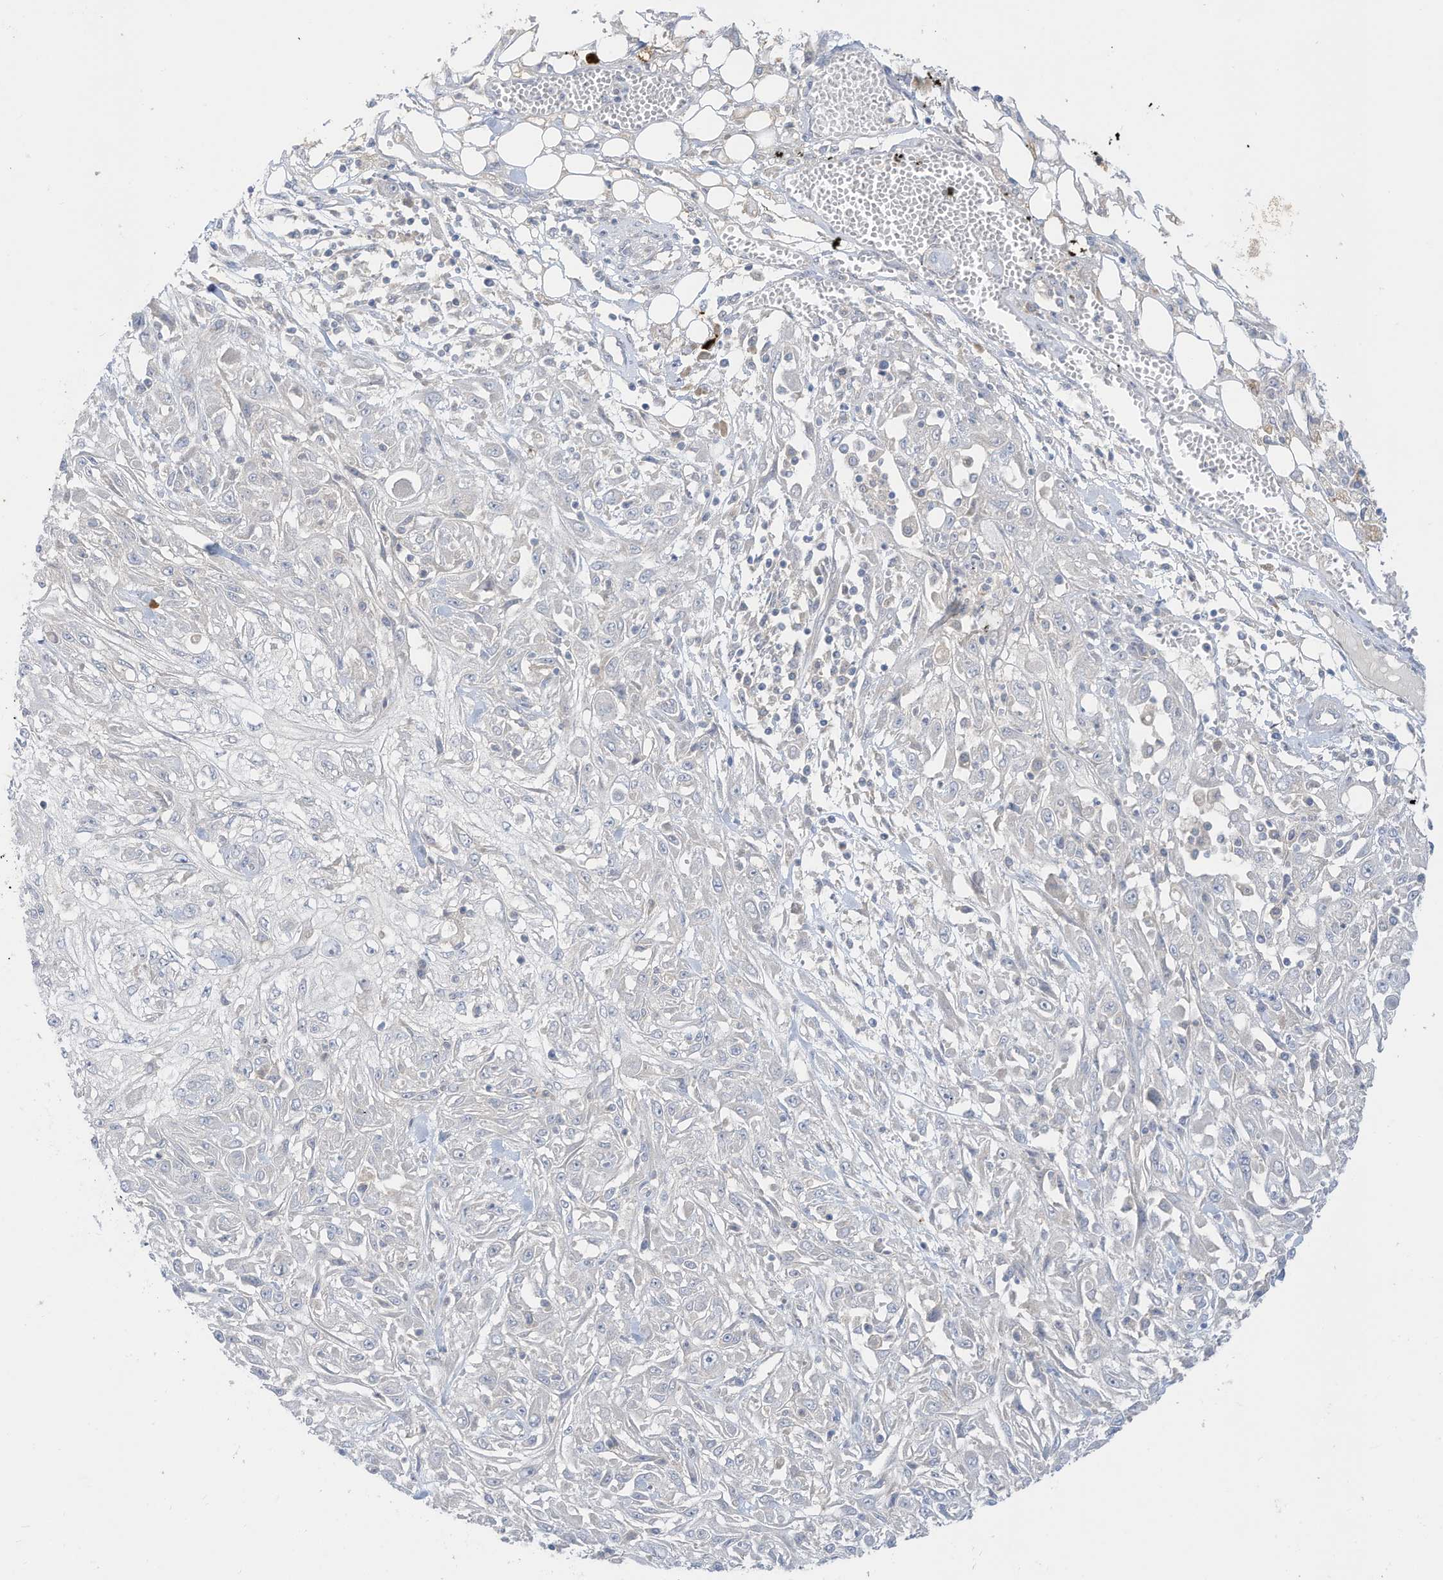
{"staining": {"intensity": "negative", "quantity": "none", "location": "none"}, "tissue": "skin cancer", "cell_type": "Tumor cells", "image_type": "cancer", "snomed": [{"axis": "morphology", "description": "Squamous cell carcinoma, NOS"}, {"axis": "morphology", "description": "Squamous cell carcinoma, metastatic, NOS"}, {"axis": "topography", "description": "Skin"}, {"axis": "topography", "description": "Lymph node"}], "caption": "A high-resolution histopathology image shows immunohistochemistry staining of skin cancer (squamous cell carcinoma), which demonstrates no significant positivity in tumor cells.", "gene": "LRRN2", "patient": {"sex": "male", "age": 75}}